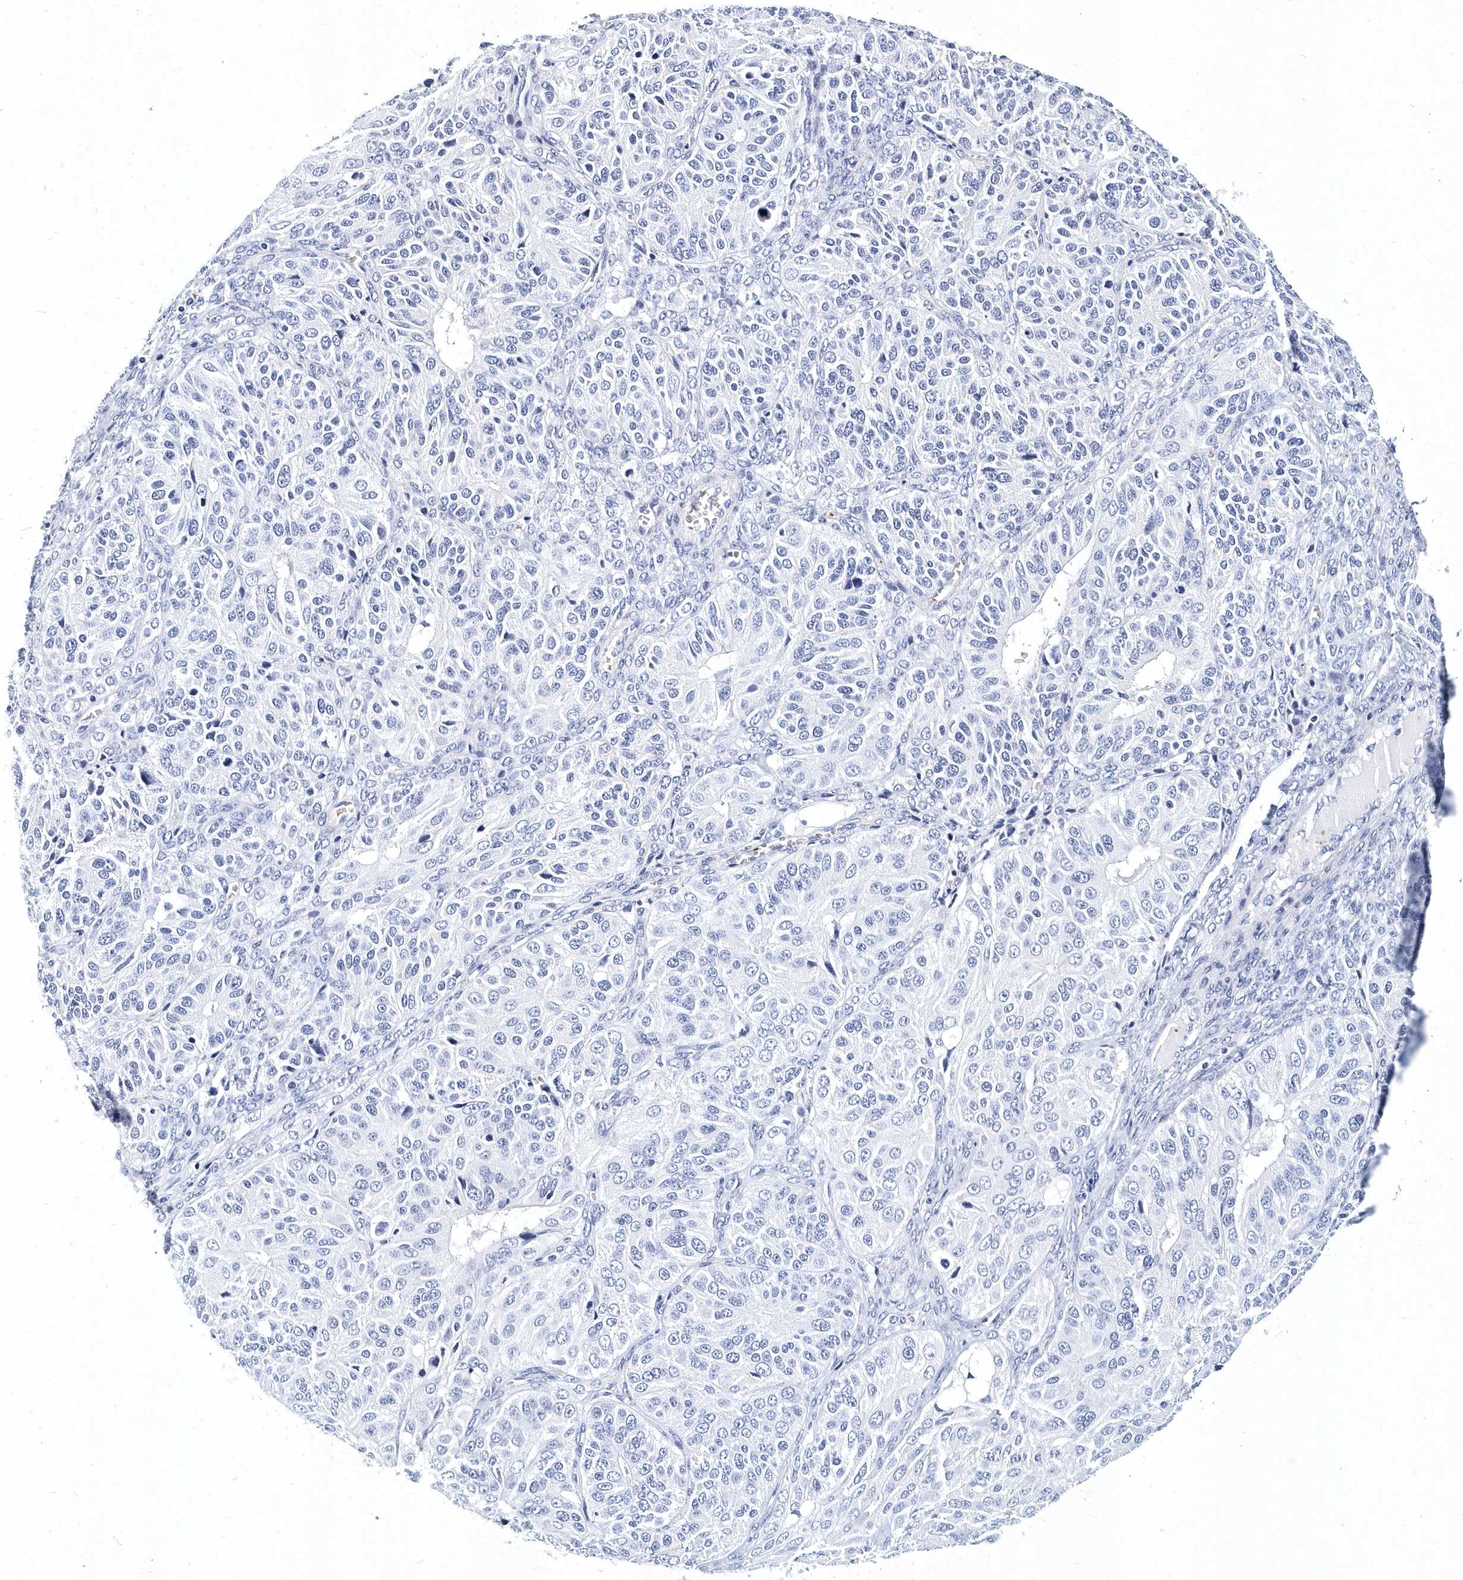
{"staining": {"intensity": "negative", "quantity": "none", "location": "none"}, "tissue": "ovarian cancer", "cell_type": "Tumor cells", "image_type": "cancer", "snomed": [{"axis": "morphology", "description": "Carcinoma, endometroid"}, {"axis": "topography", "description": "Ovary"}], "caption": "Tumor cells show no significant positivity in ovarian endometroid carcinoma.", "gene": "ITGA2B", "patient": {"sex": "female", "age": 51}}